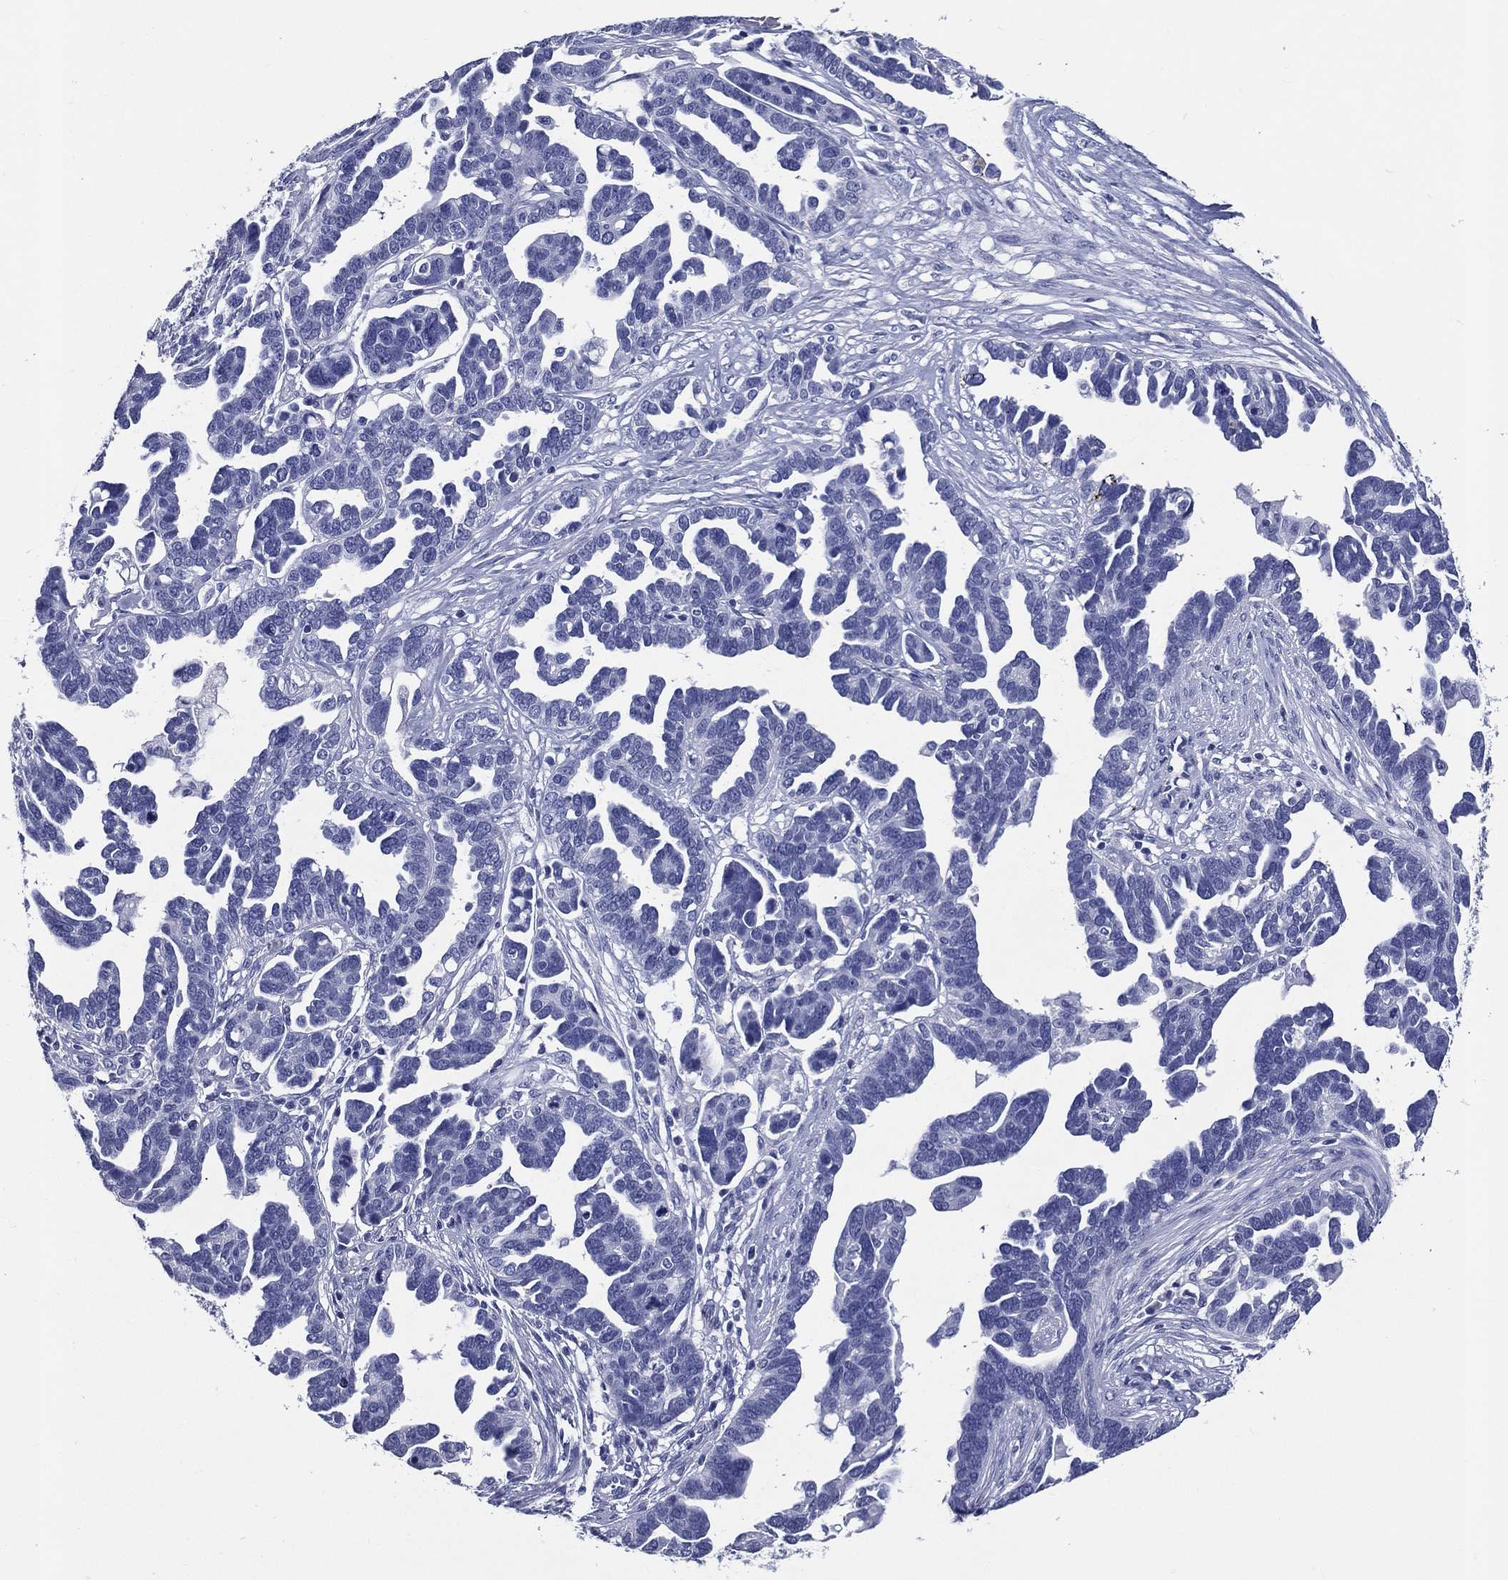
{"staining": {"intensity": "negative", "quantity": "none", "location": "none"}, "tissue": "ovarian cancer", "cell_type": "Tumor cells", "image_type": "cancer", "snomed": [{"axis": "morphology", "description": "Cystadenocarcinoma, serous, NOS"}, {"axis": "topography", "description": "Ovary"}], "caption": "This is a micrograph of IHC staining of serous cystadenocarcinoma (ovarian), which shows no staining in tumor cells. The staining was performed using DAB to visualize the protein expression in brown, while the nuclei were stained in blue with hematoxylin (Magnification: 20x).", "gene": "ACE2", "patient": {"sex": "female", "age": 54}}